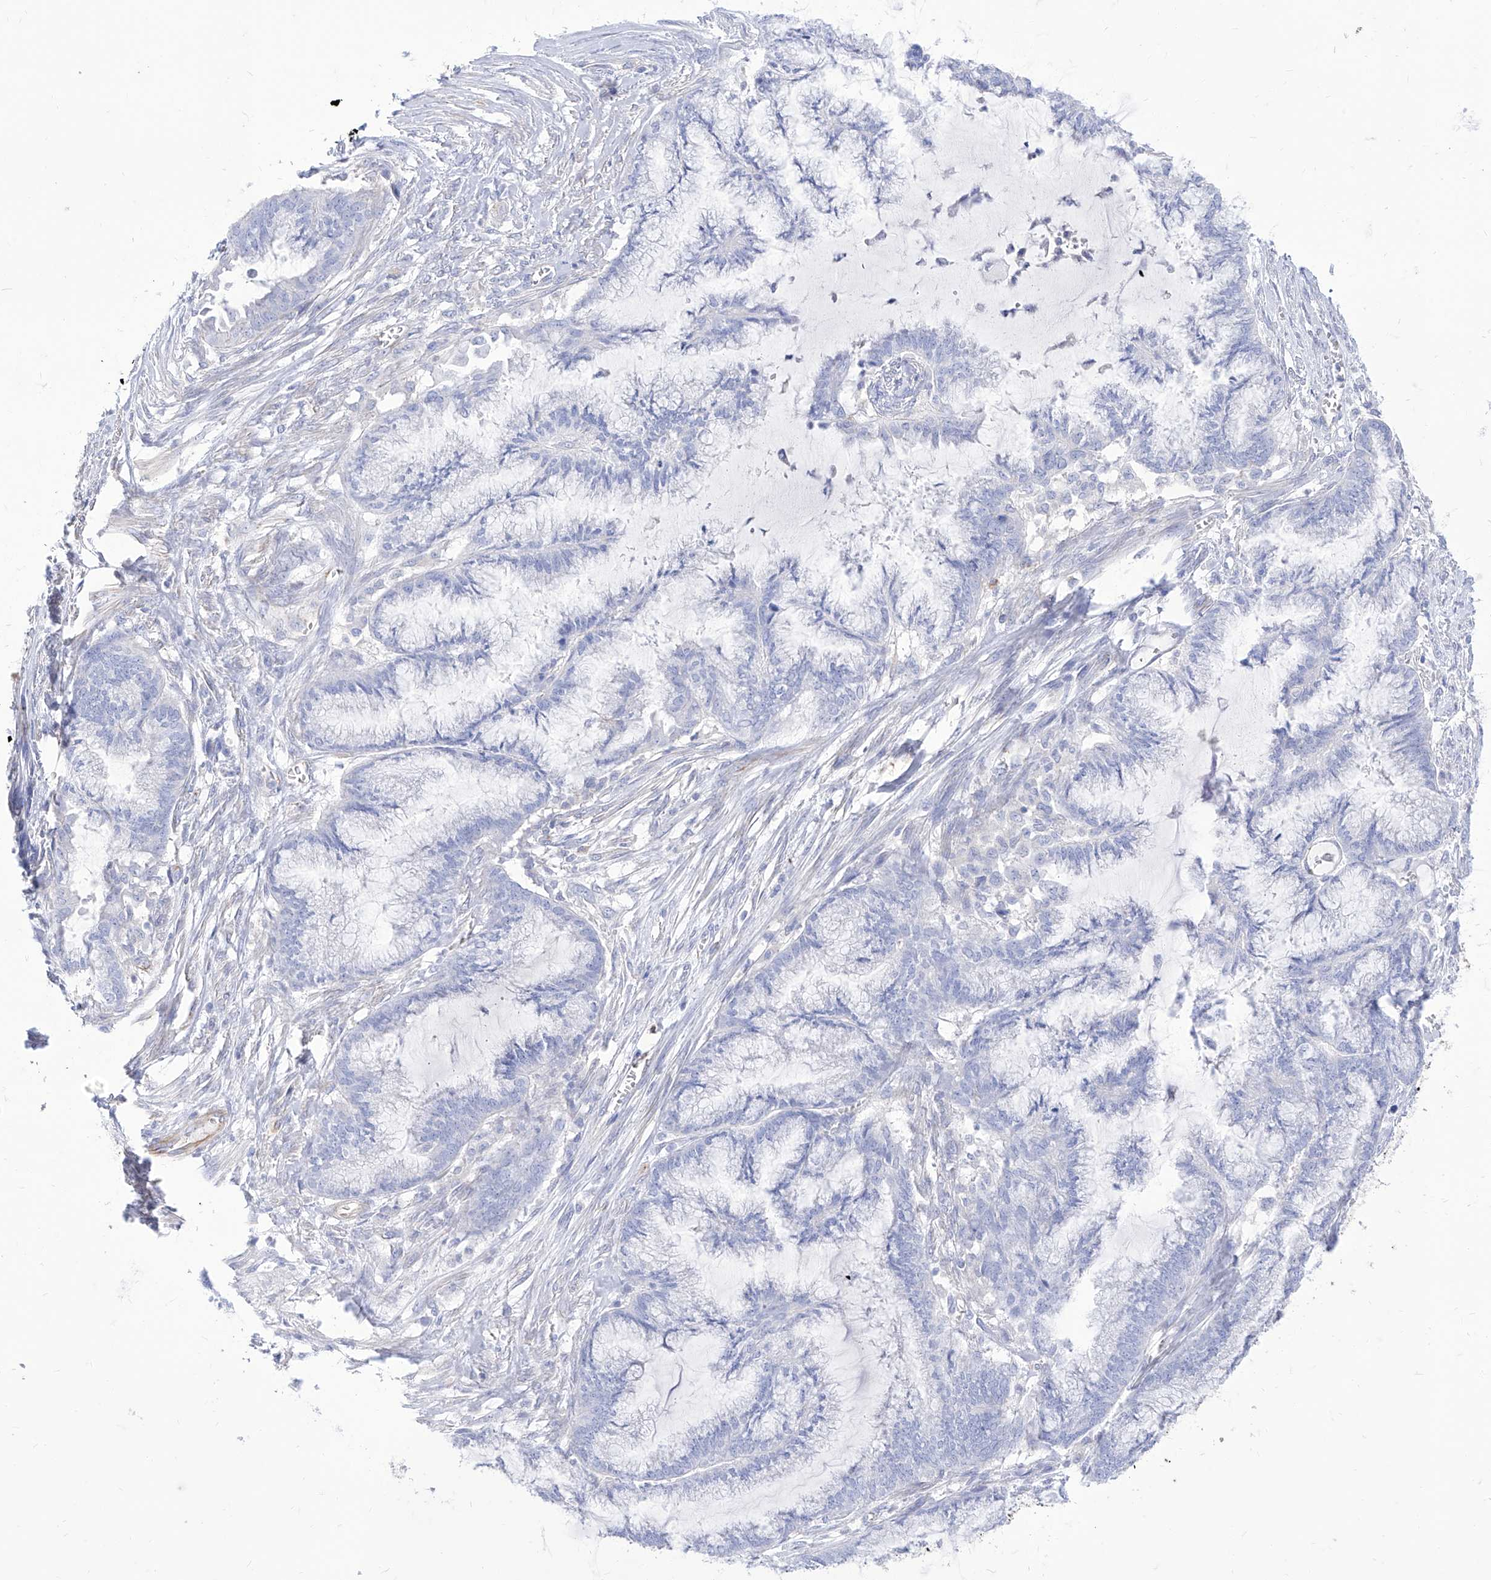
{"staining": {"intensity": "negative", "quantity": "none", "location": "none"}, "tissue": "endometrial cancer", "cell_type": "Tumor cells", "image_type": "cancer", "snomed": [{"axis": "morphology", "description": "Adenocarcinoma, NOS"}, {"axis": "topography", "description": "Endometrium"}], "caption": "This is a histopathology image of immunohistochemistry (IHC) staining of endometrial cancer, which shows no staining in tumor cells.", "gene": "C1orf74", "patient": {"sex": "female", "age": 86}}